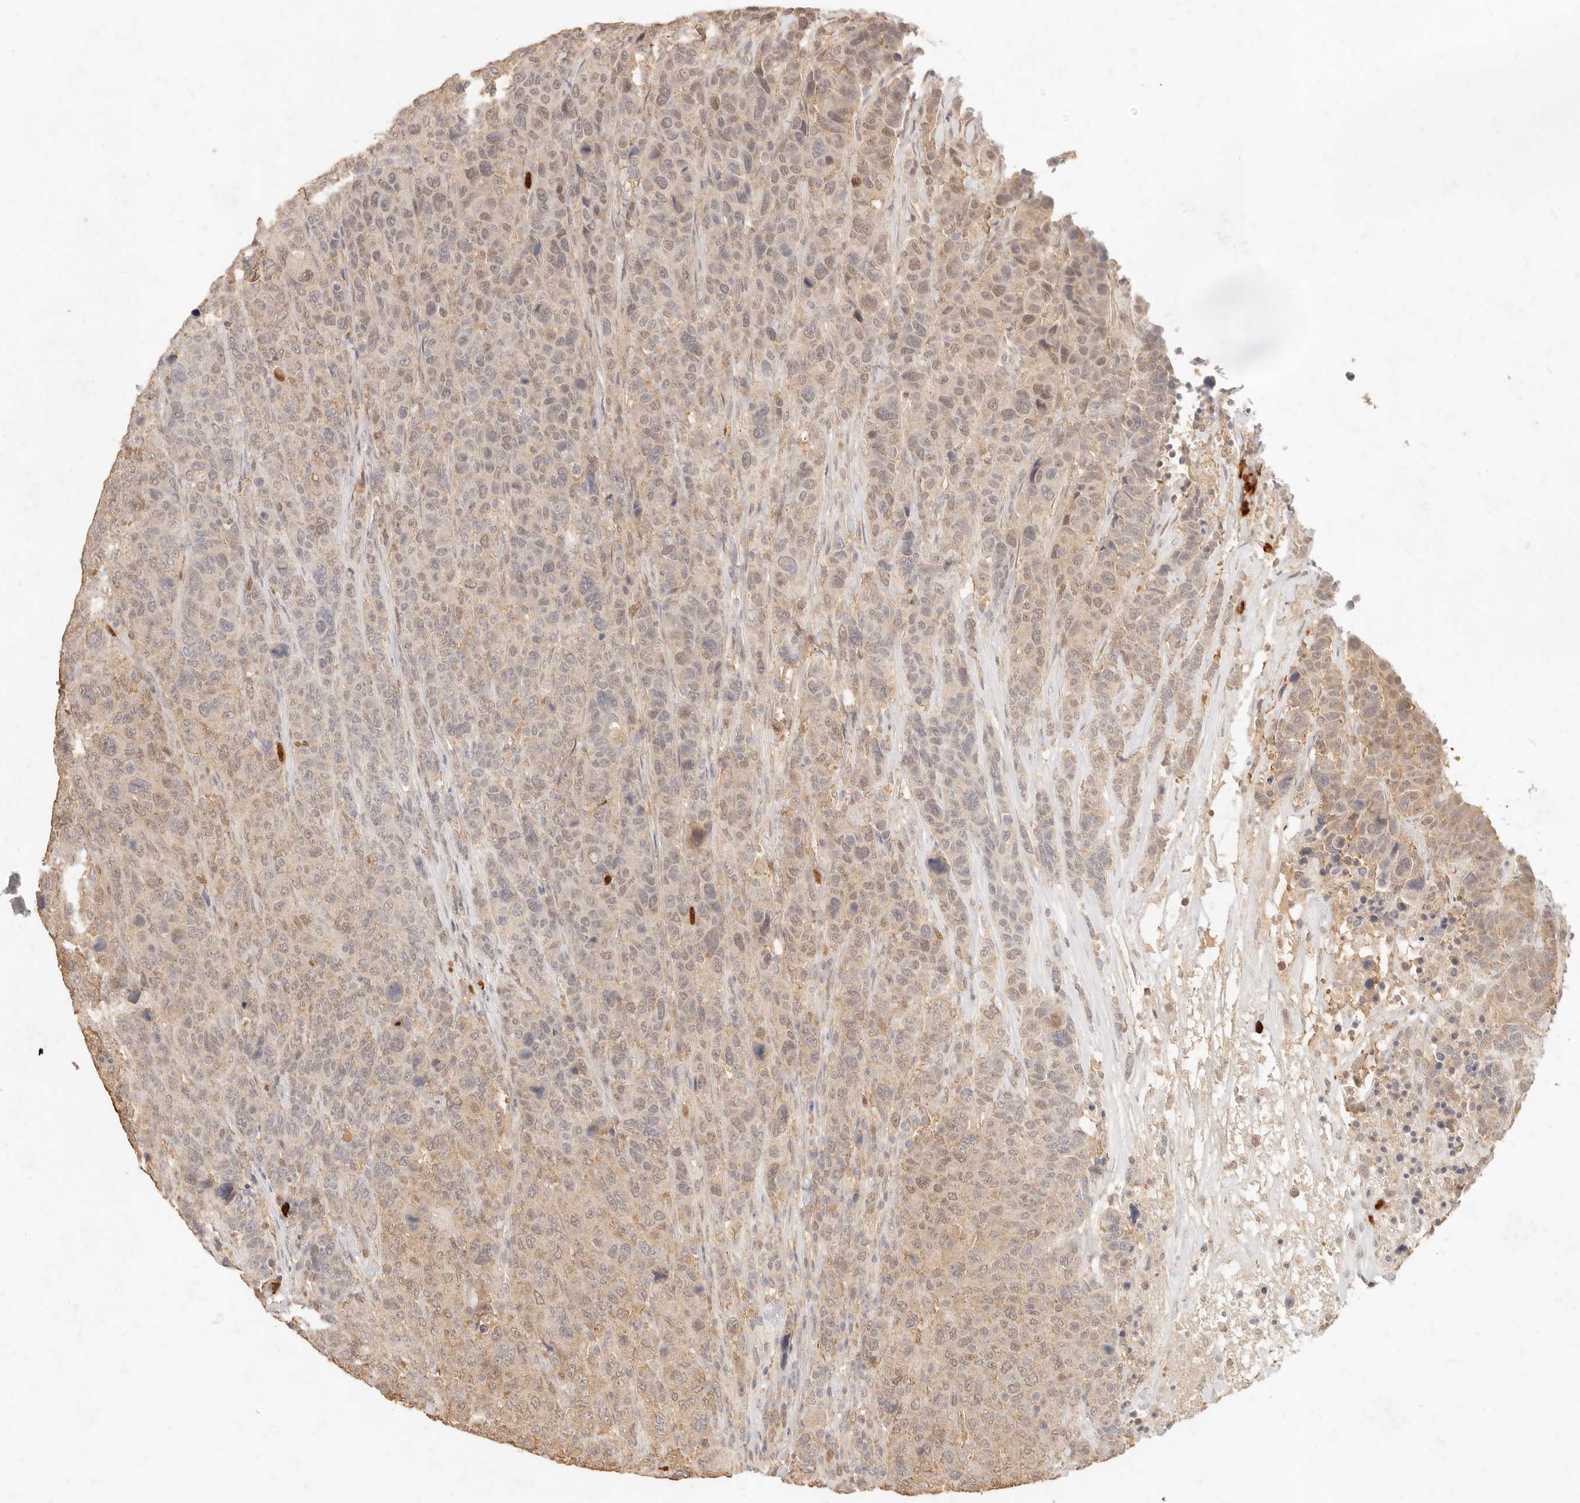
{"staining": {"intensity": "weak", "quantity": ">75%", "location": "cytoplasmic/membranous,nuclear"}, "tissue": "breast cancer", "cell_type": "Tumor cells", "image_type": "cancer", "snomed": [{"axis": "morphology", "description": "Duct carcinoma"}, {"axis": "topography", "description": "Breast"}], "caption": "An immunohistochemistry histopathology image of tumor tissue is shown. Protein staining in brown shows weak cytoplasmic/membranous and nuclear positivity in breast cancer (infiltrating ductal carcinoma) within tumor cells.", "gene": "TMTC2", "patient": {"sex": "female", "age": 37}}